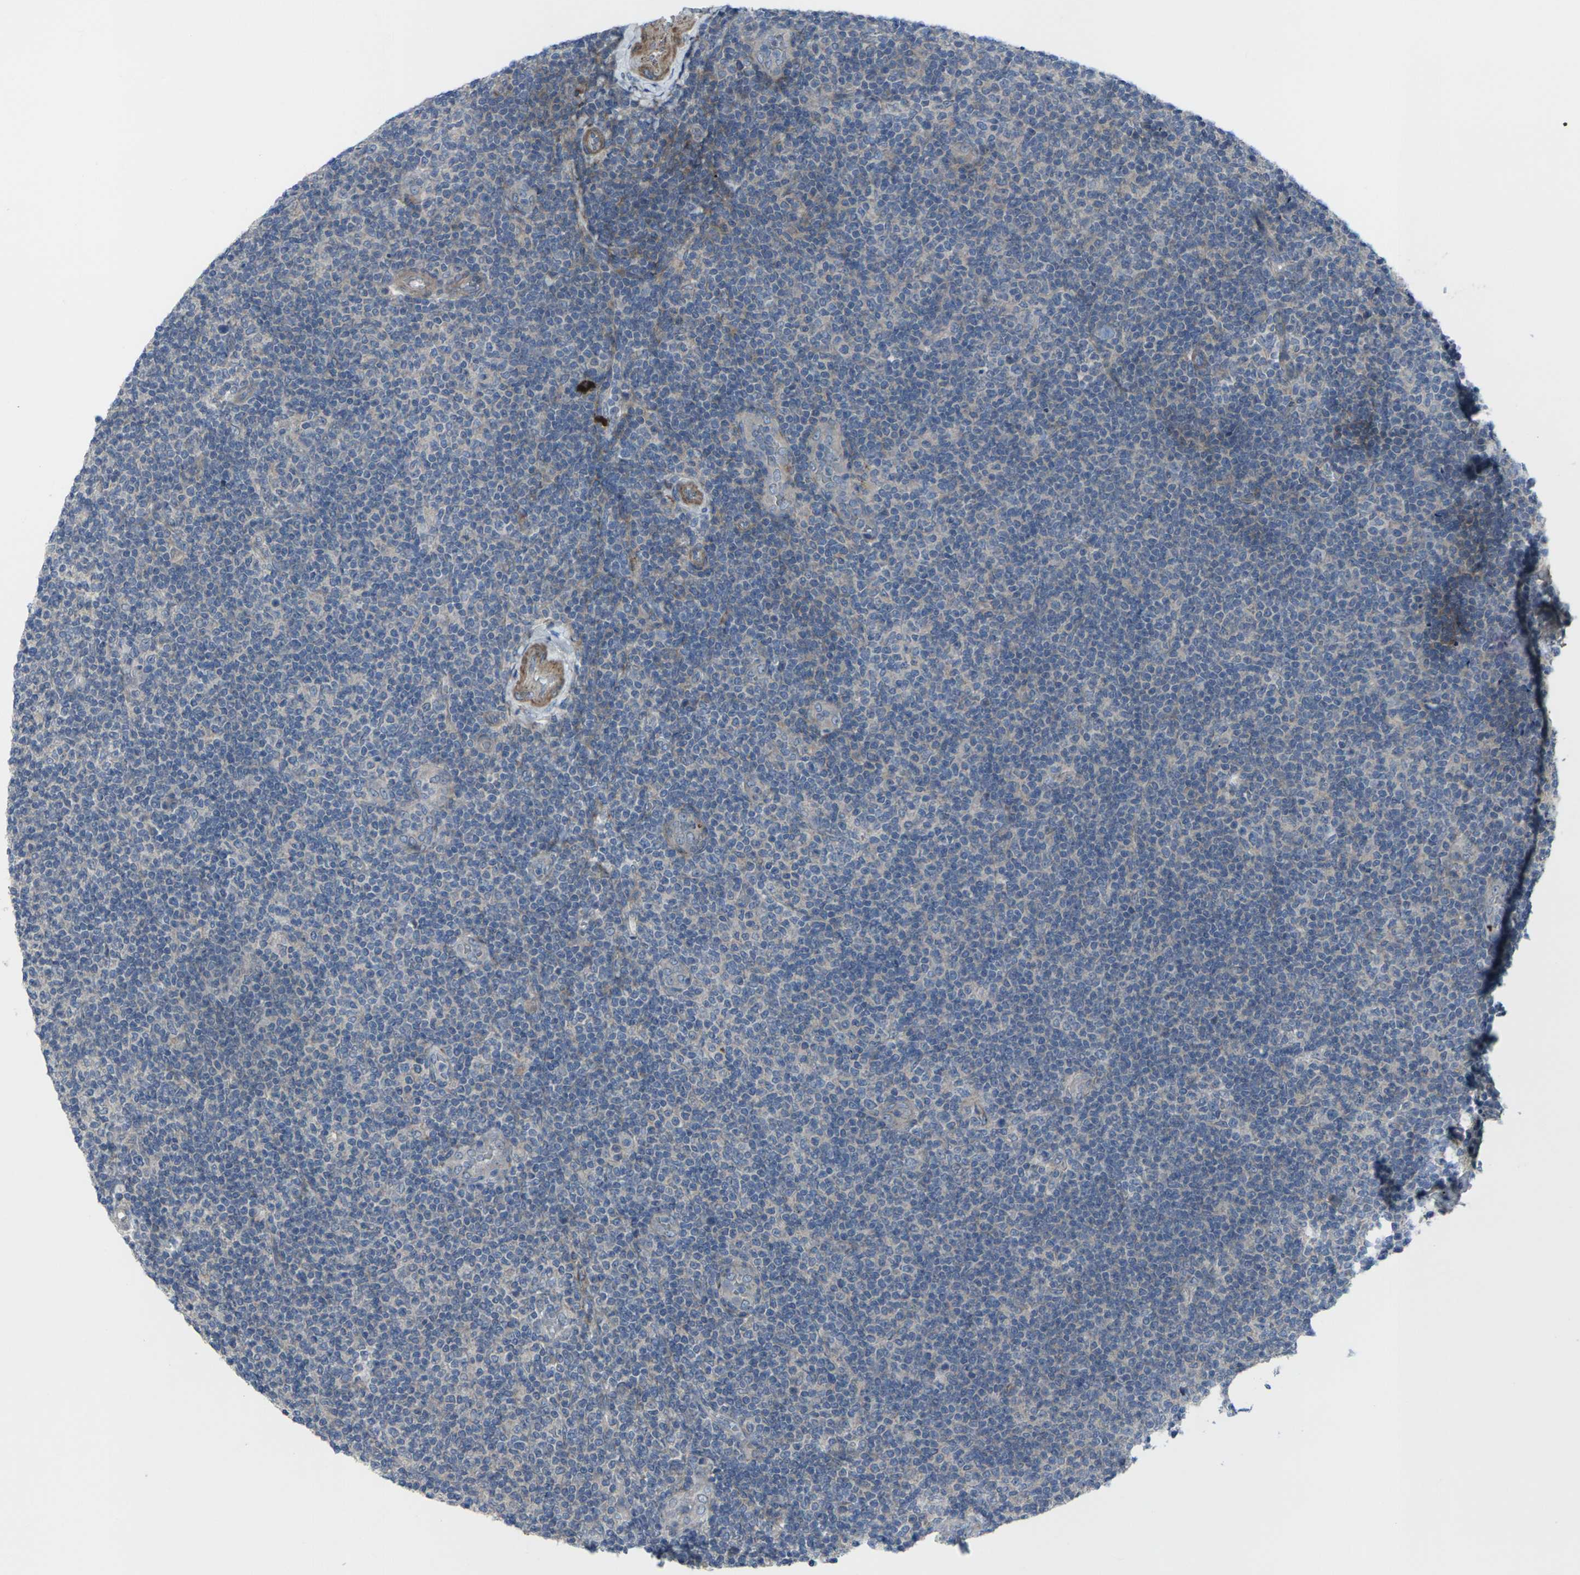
{"staining": {"intensity": "weak", "quantity": "<25%", "location": "cytoplasmic/membranous"}, "tissue": "lymphoma", "cell_type": "Tumor cells", "image_type": "cancer", "snomed": [{"axis": "morphology", "description": "Malignant lymphoma, non-Hodgkin's type, Low grade"}, {"axis": "topography", "description": "Lymph node"}], "caption": "Tumor cells are negative for brown protein staining in lymphoma.", "gene": "CCR10", "patient": {"sex": "male", "age": 83}}